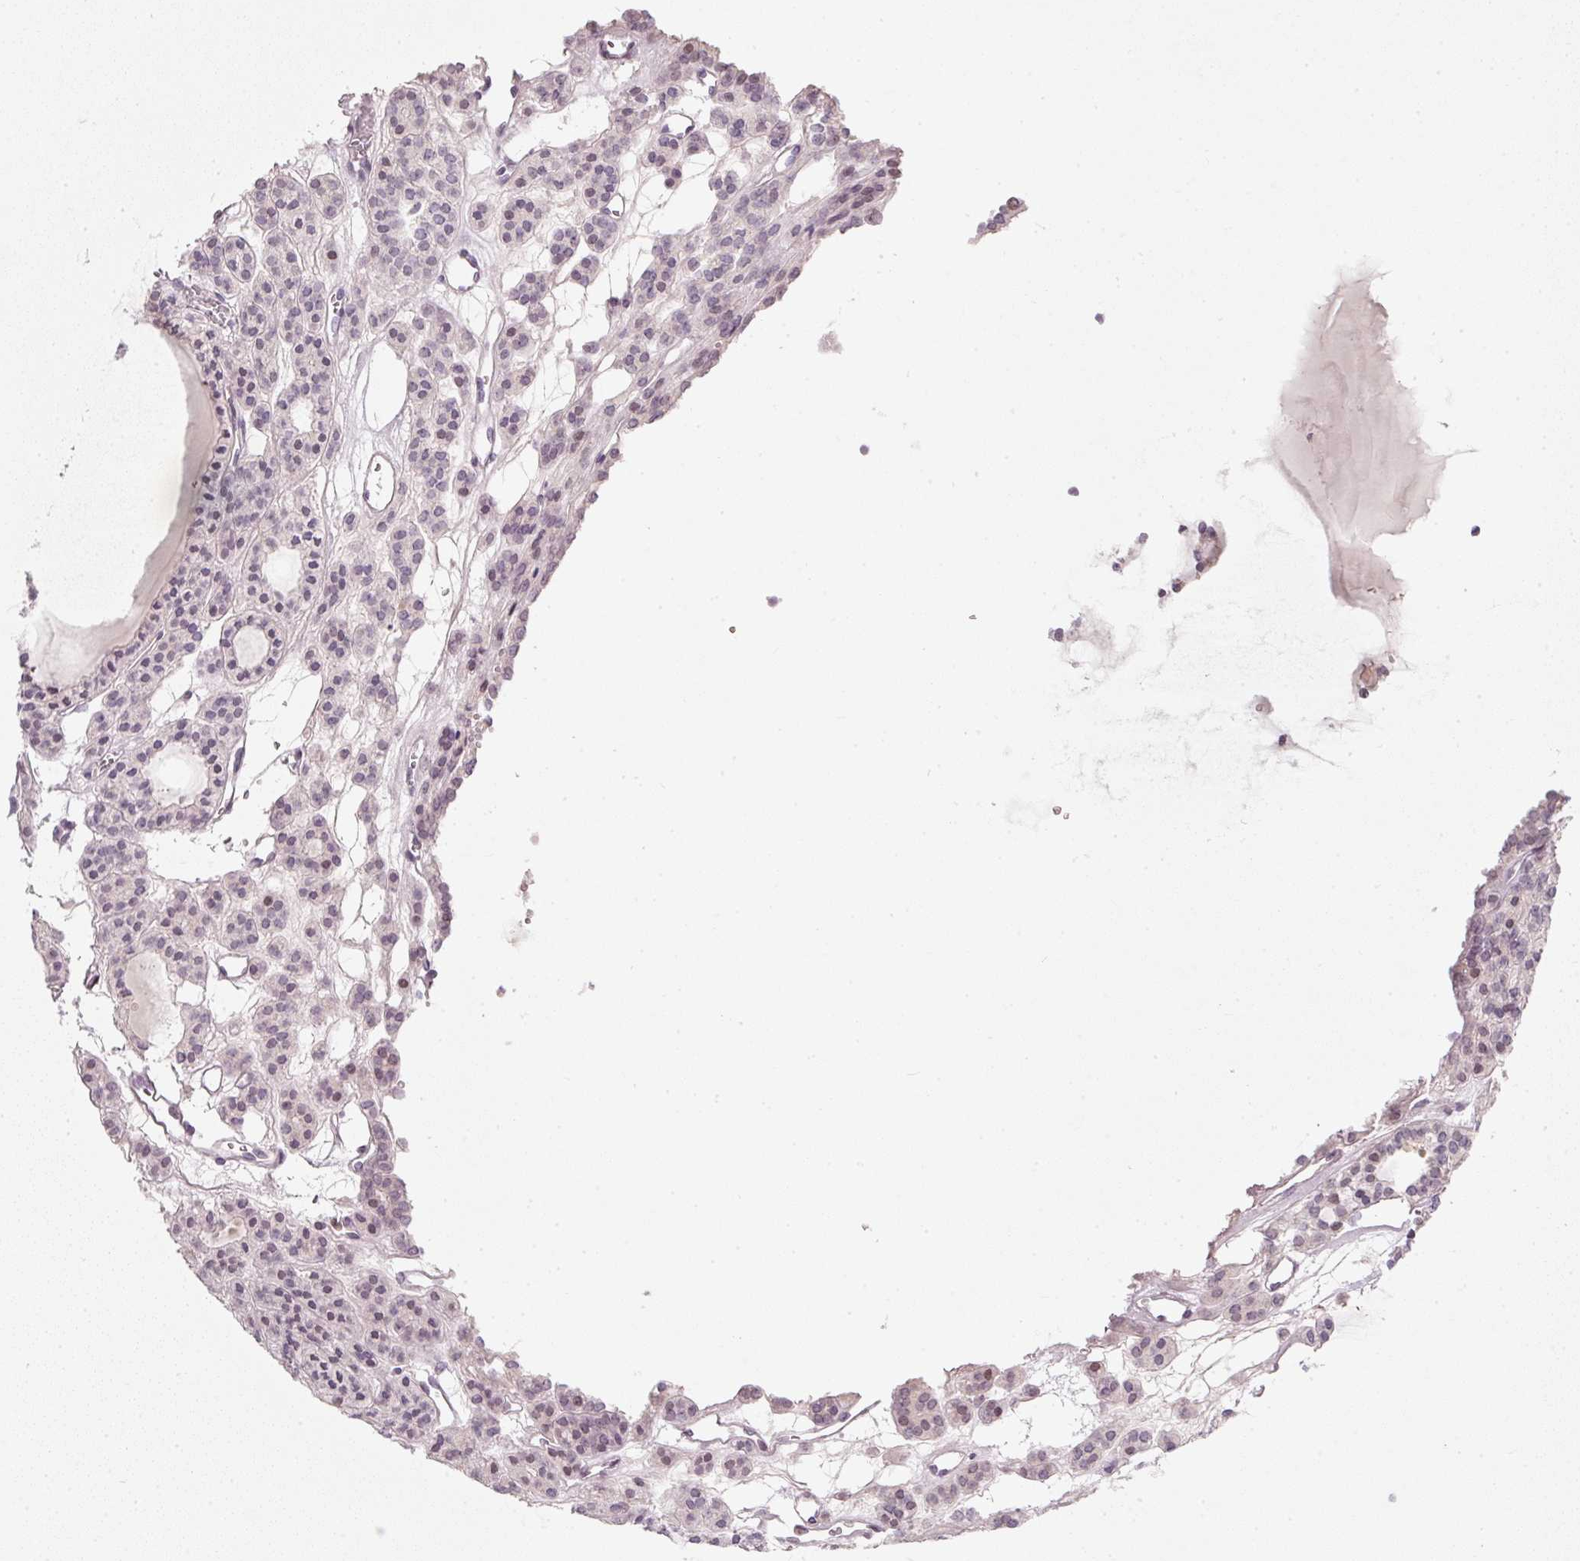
{"staining": {"intensity": "moderate", "quantity": "25%-75%", "location": "nuclear"}, "tissue": "thyroid cancer", "cell_type": "Tumor cells", "image_type": "cancer", "snomed": [{"axis": "morphology", "description": "Follicular adenoma carcinoma, NOS"}, {"axis": "topography", "description": "Thyroid gland"}], "caption": "Immunohistochemistry staining of thyroid follicular adenoma carcinoma, which displays medium levels of moderate nuclear staining in about 25%-75% of tumor cells indicating moderate nuclear protein staining. The staining was performed using DAB (brown) for protein detection and nuclei were counterstained in hematoxylin (blue).", "gene": "NRDE2", "patient": {"sex": "female", "age": 63}}